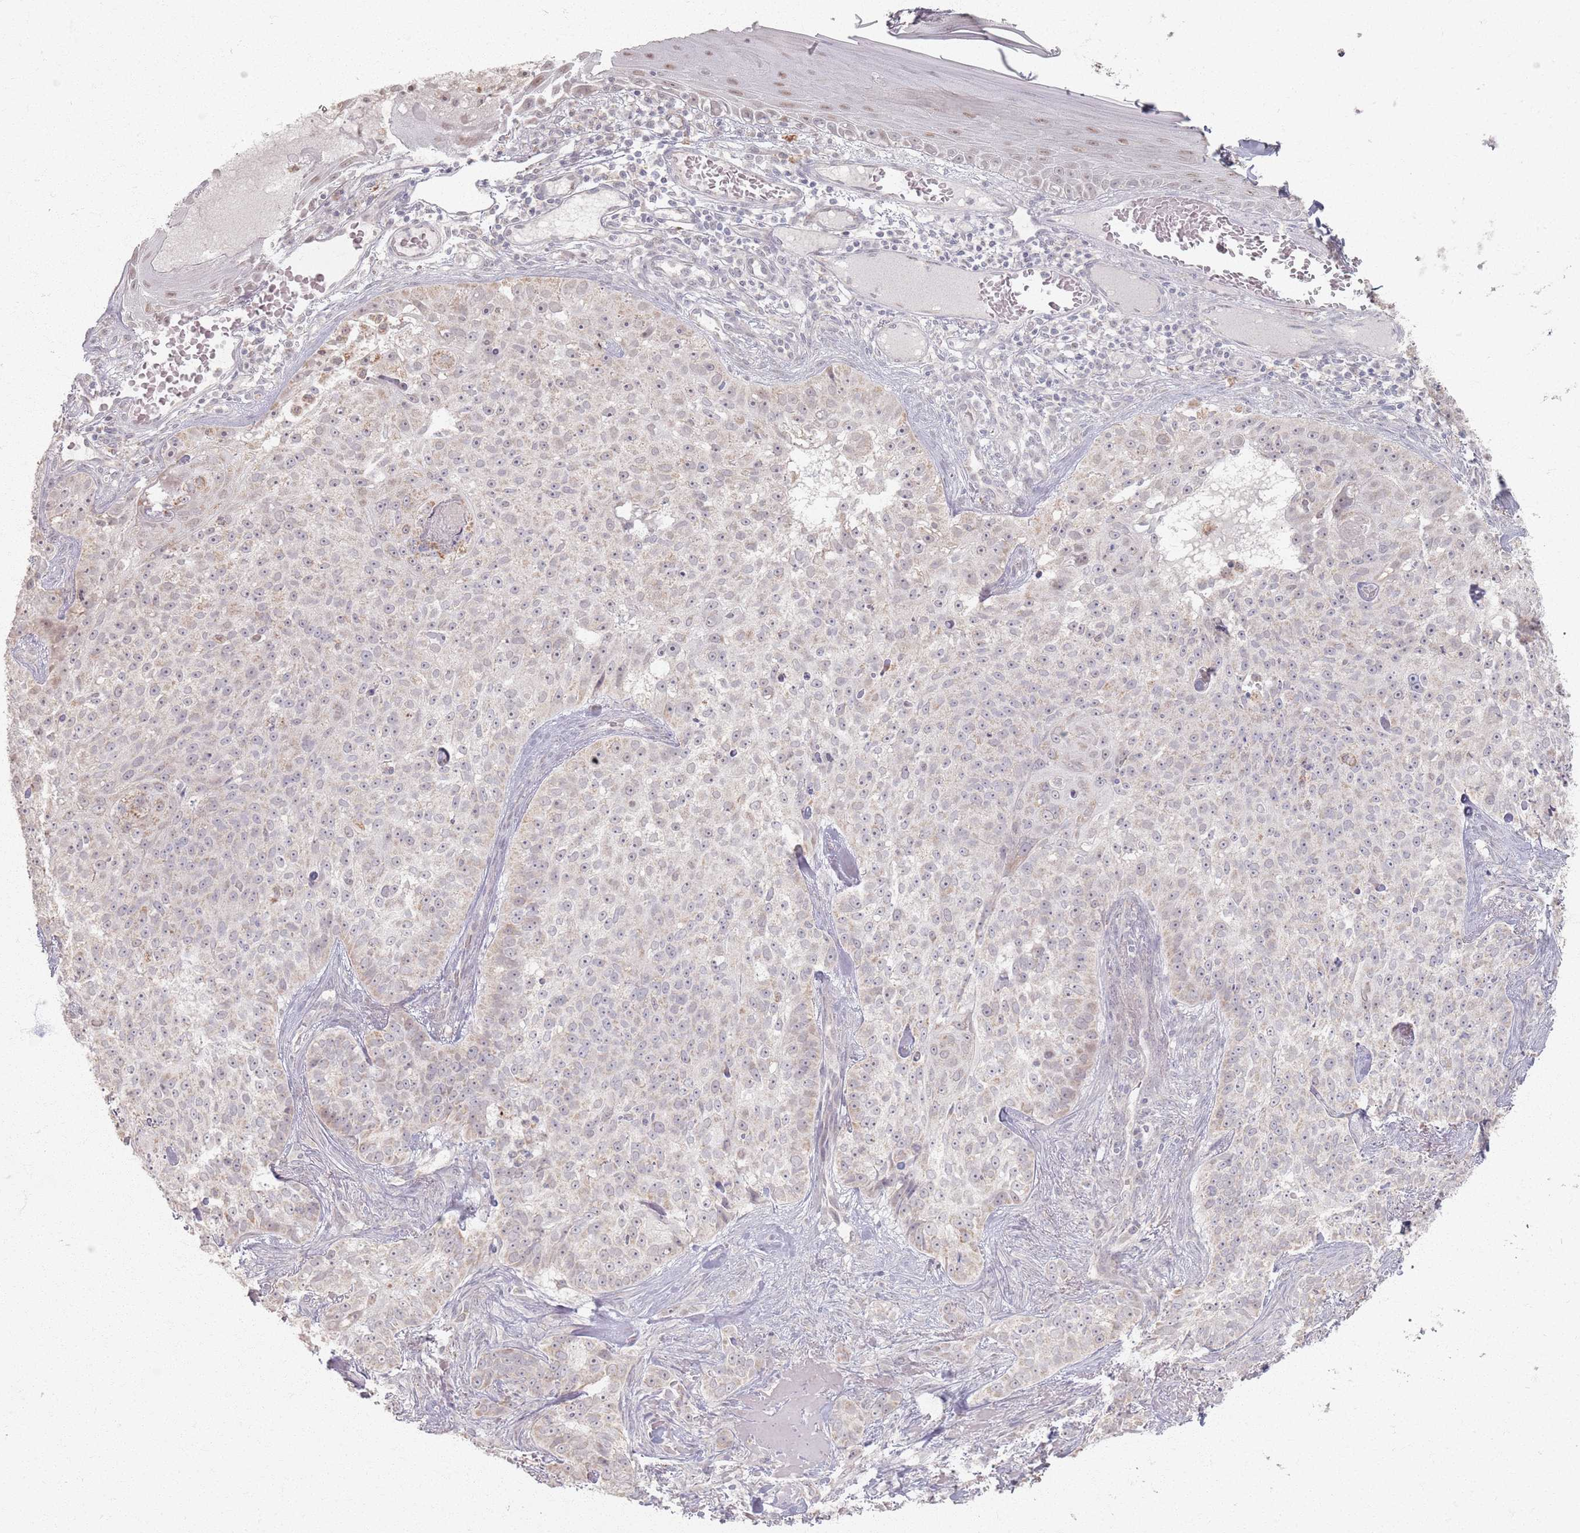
{"staining": {"intensity": "weak", "quantity": "<25%", "location": "cytoplasmic/membranous"}, "tissue": "skin cancer", "cell_type": "Tumor cells", "image_type": "cancer", "snomed": [{"axis": "morphology", "description": "Basal cell carcinoma"}, {"axis": "topography", "description": "Skin"}], "caption": "Immunohistochemistry photomicrograph of neoplastic tissue: skin basal cell carcinoma stained with DAB (3,3'-diaminobenzidine) shows no significant protein expression in tumor cells. The staining is performed using DAB brown chromogen with nuclei counter-stained in using hematoxylin.", "gene": "PKD2L2", "patient": {"sex": "female", "age": 92}}